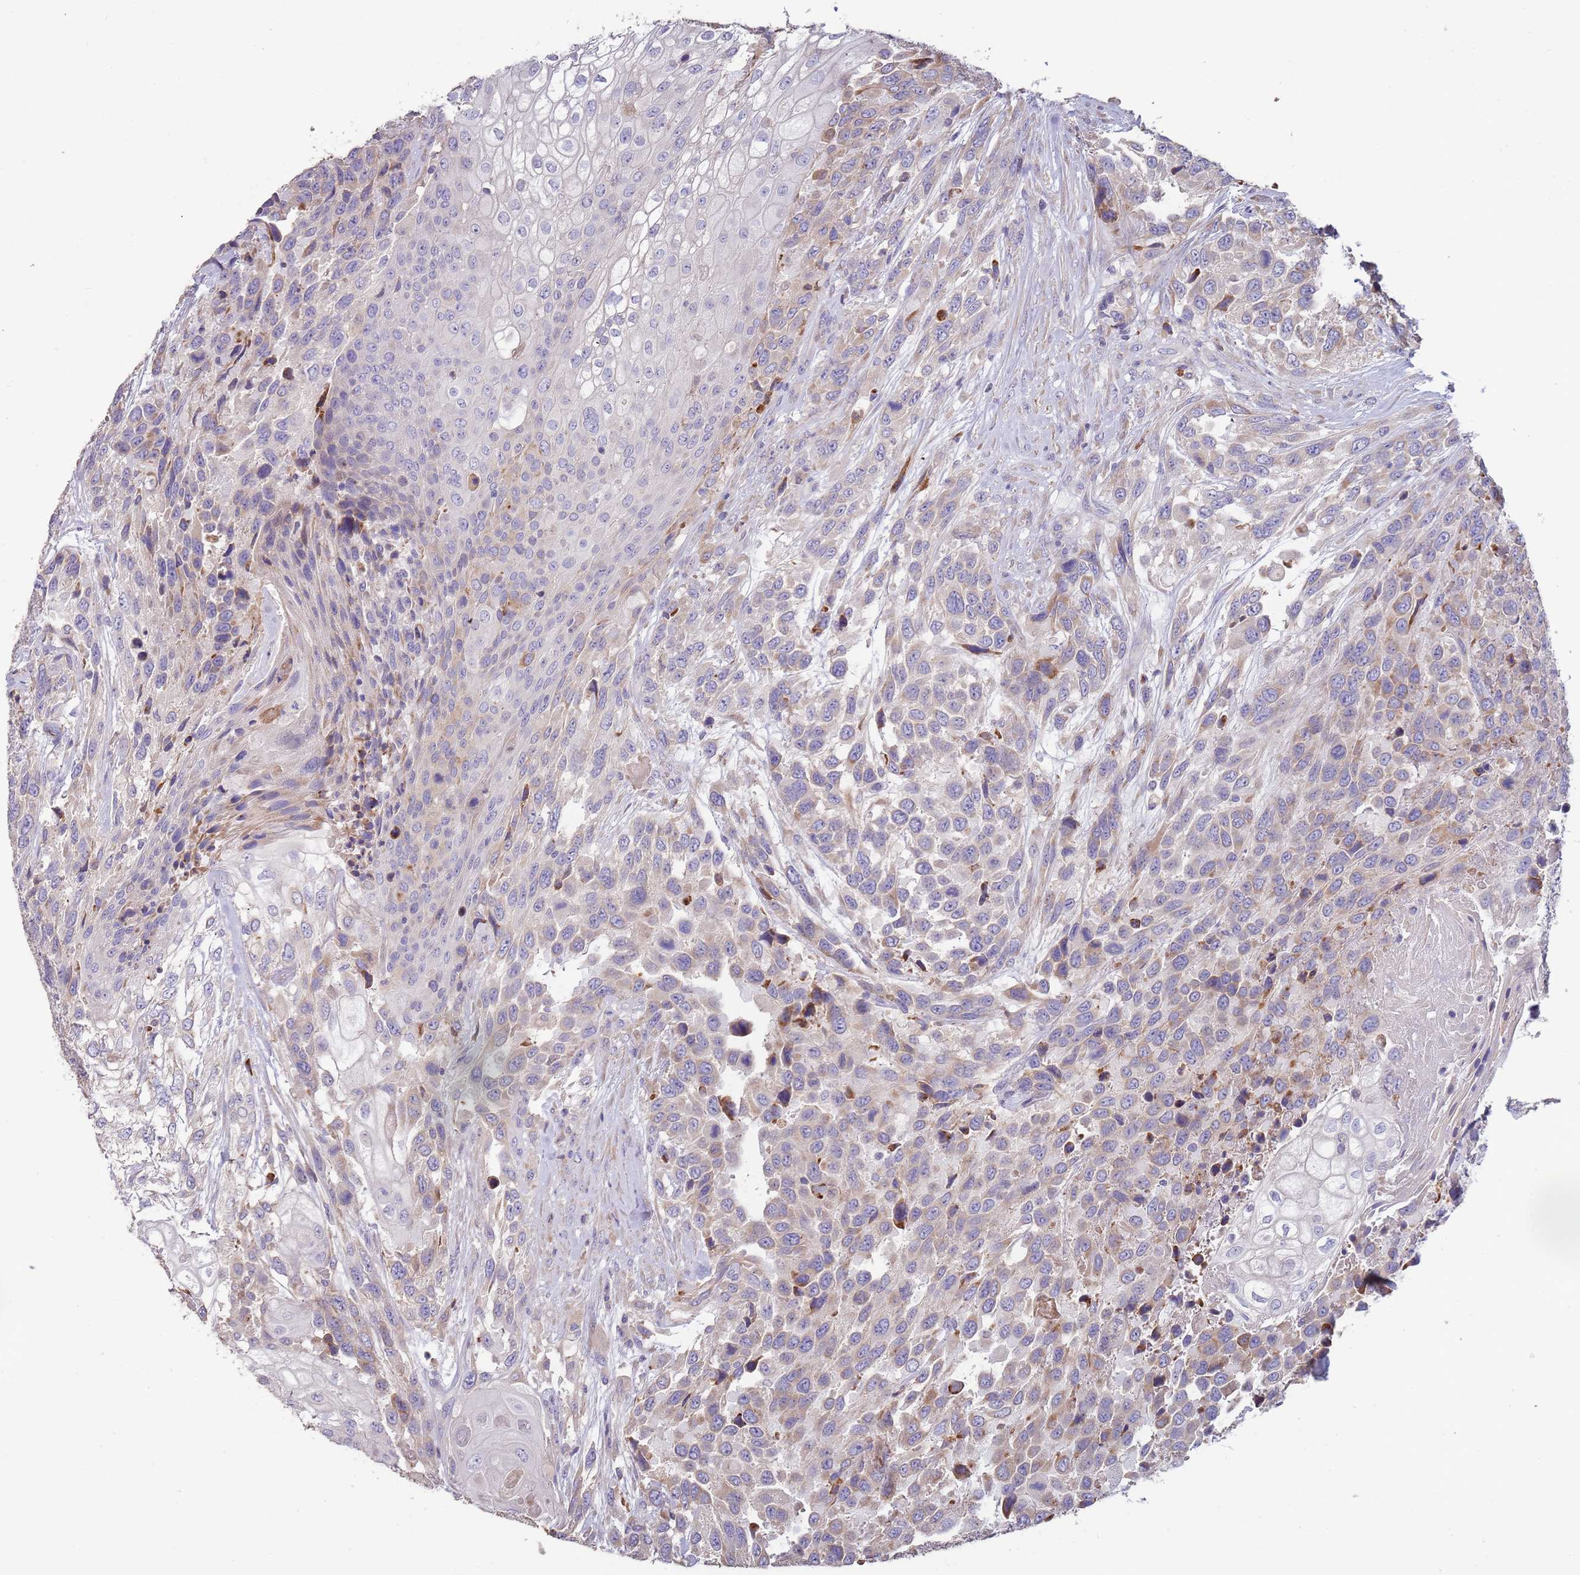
{"staining": {"intensity": "weak", "quantity": "25%-75%", "location": "cytoplasmic/membranous"}, "tissue": "urothelial cancer", "cell_type": "Tumor cells", "image_type": "cancer", "snomed": [{"axis": "morphology", "description": "Urothelial carcinoma, High grade"}, {"axis": "topography", "description": "Urinary bladder"}], "caption": "Human urothelial carcinoma (high-grade) stained for a protein (brown) exhibits weak cytoplasmic/membranous positive positivity in approximately 25%-75% of tumor cells.", "gene": "SUSD1", "patient": {"sex": "female", "age": 70}}